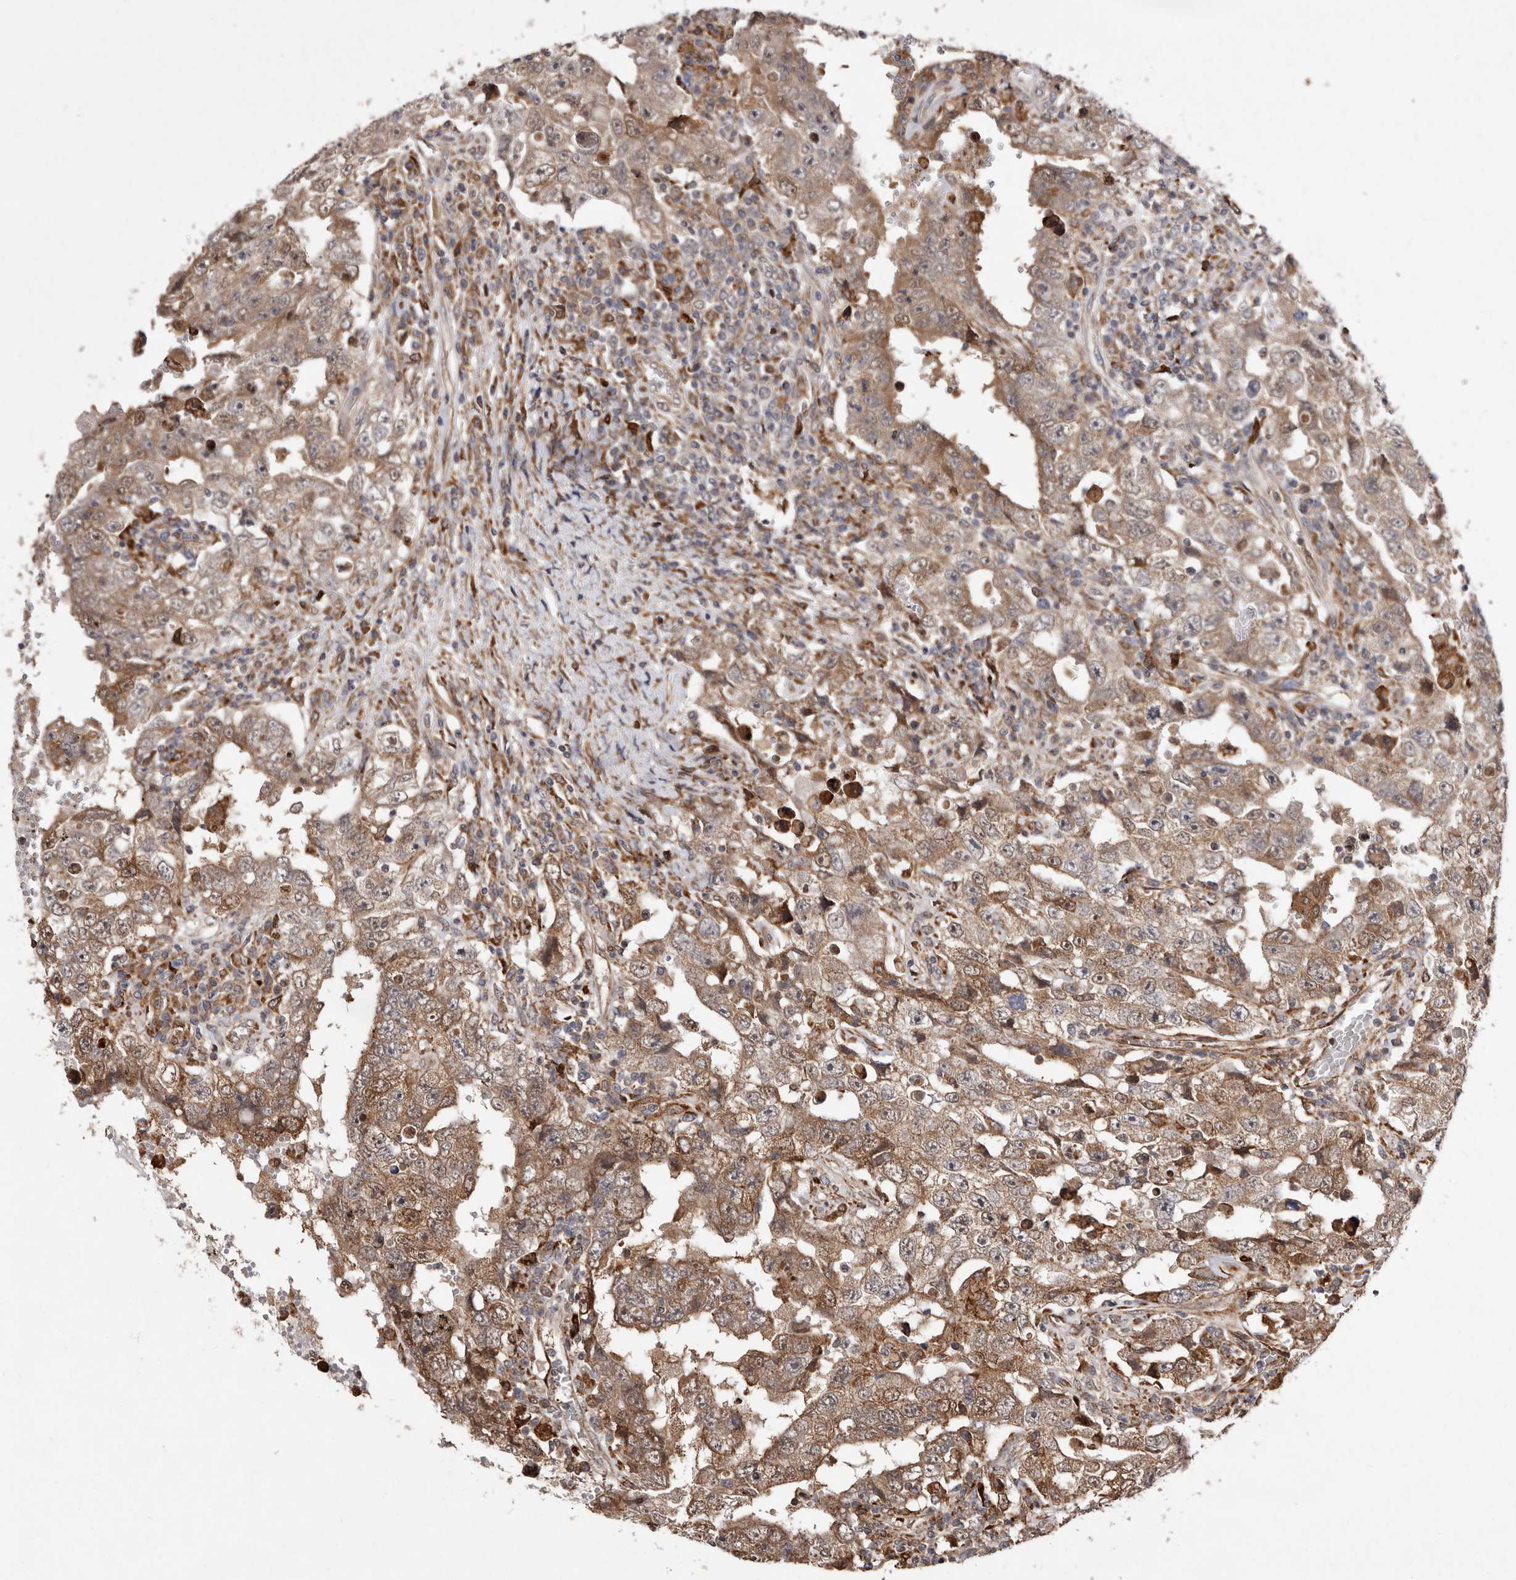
{"staining": {"intensity": "moderate", "quantity": ">75%", "location": "cytoplasmic/membranous"}, "tissue": "testis cancer", "cell_type": "Tumor cells", "image_type": "cancer", "snomed": [{"axis": "morphology", "description": "Carcinoma, Embryonal, NOS"}, {"axis": "topography", "description": "Testis"}], "caption": "Immunohistochemistry histopathology image of testis embryonal carcinoma stained for a protein (brown), which exhibits medium levels of moderate cytoplasmic/membranous expression in about >75% of tumor cells.", "gene": "RRM2B", "patient": {"sex": "male", "age": 26}}